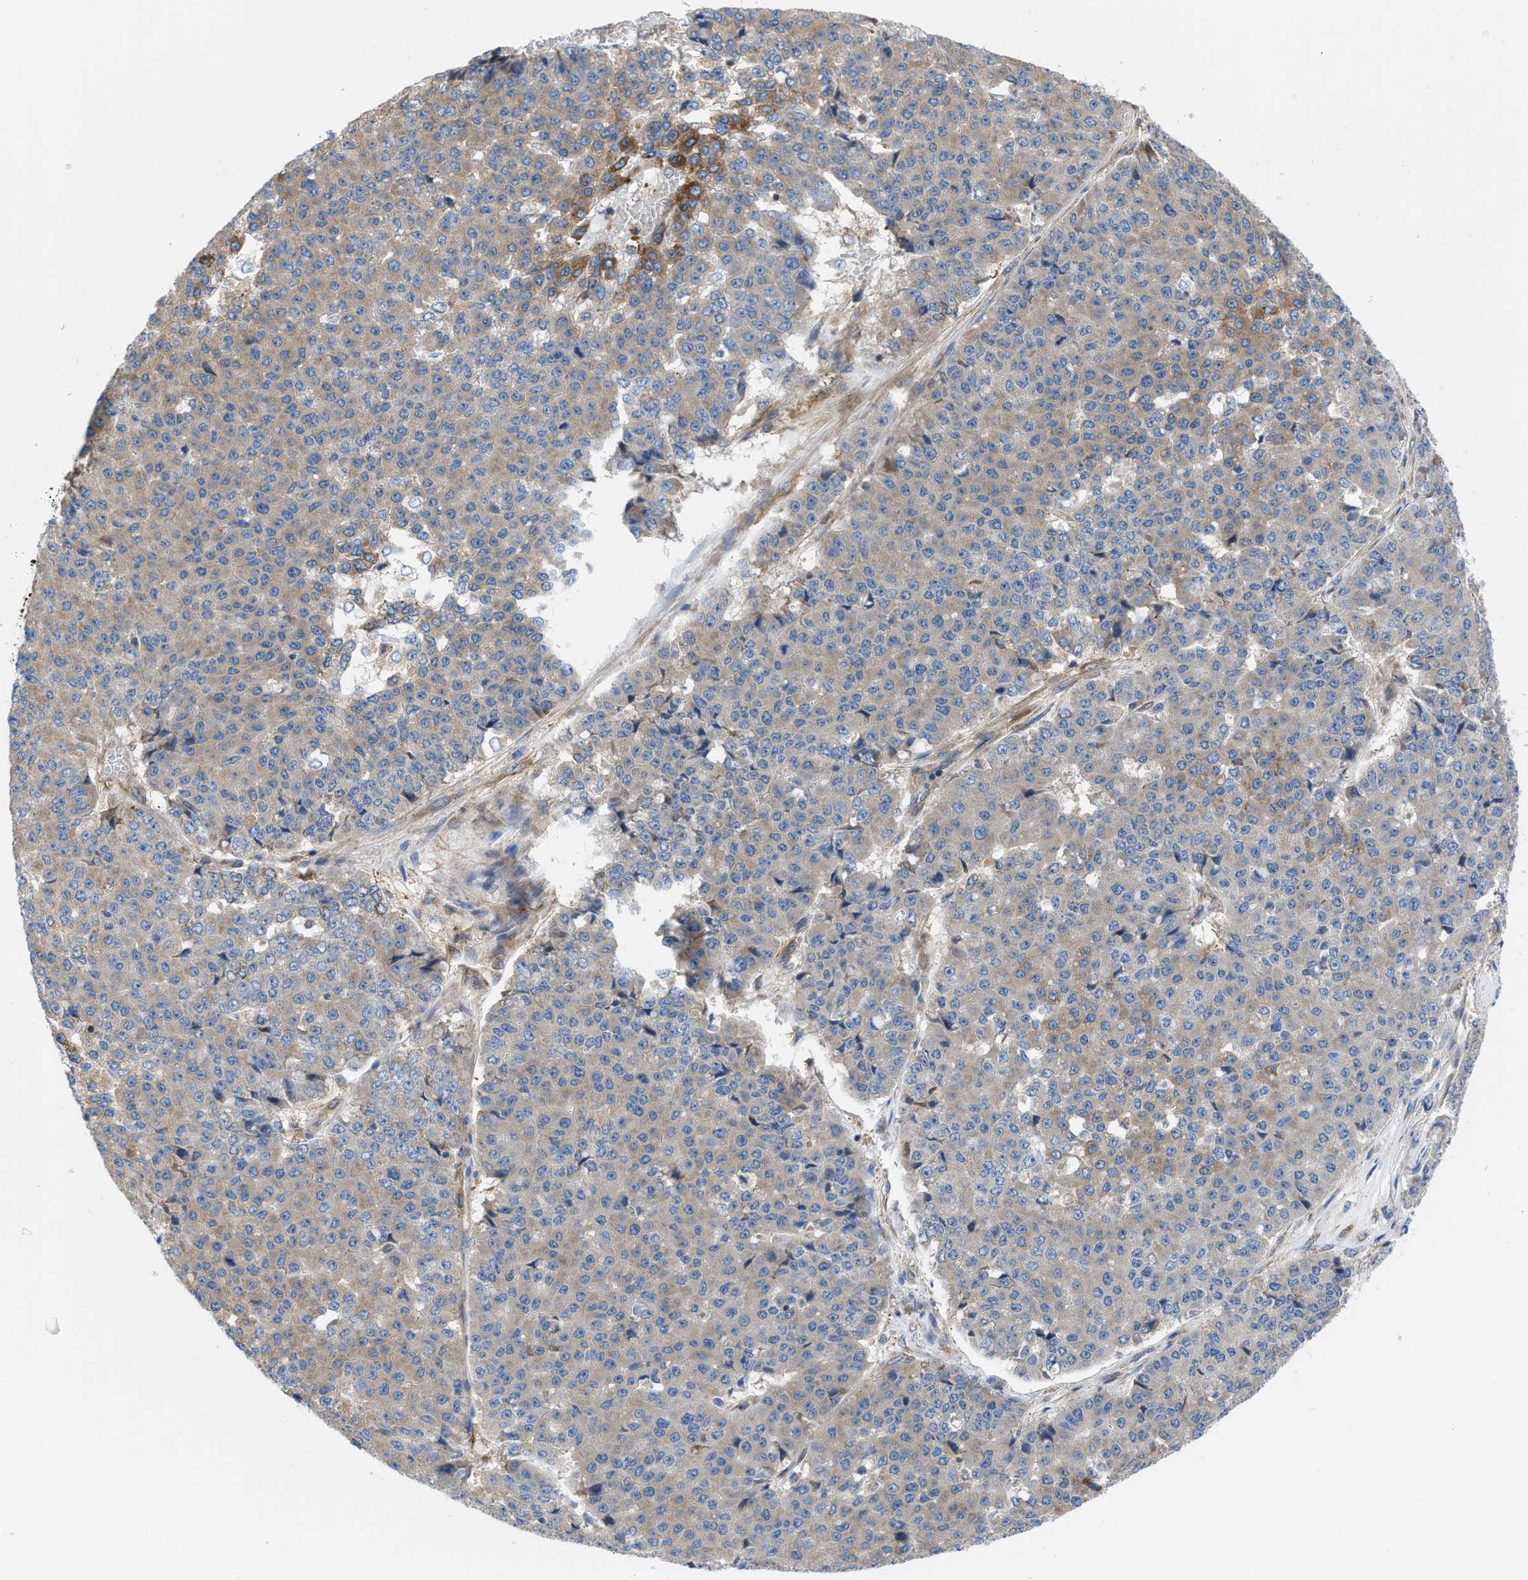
{"staining": {"intensity": "moderate", "quantity": "25%-75%", "location": "cytoplasmic/membranous"}, "tissue": "pancreatic cancer", "cell_type": "Tumor cells", "image_type": "cancer", "snomed": [{"axis": "morphology", "description": "Adenocarcinoma, NOS"}, {"axis": "topography", "description": "Pancreas"}], "caption": "This histopathology image demonstrates immunohistochemistry (IHC) staining of human pancreatic adenocarcinoma, with medium moderate cytoplasmic/membranous positivity in approximately 25%-75% of tumor cells.", "gene": "CHKB", "patient": {"sex": "male", "age": 50}}